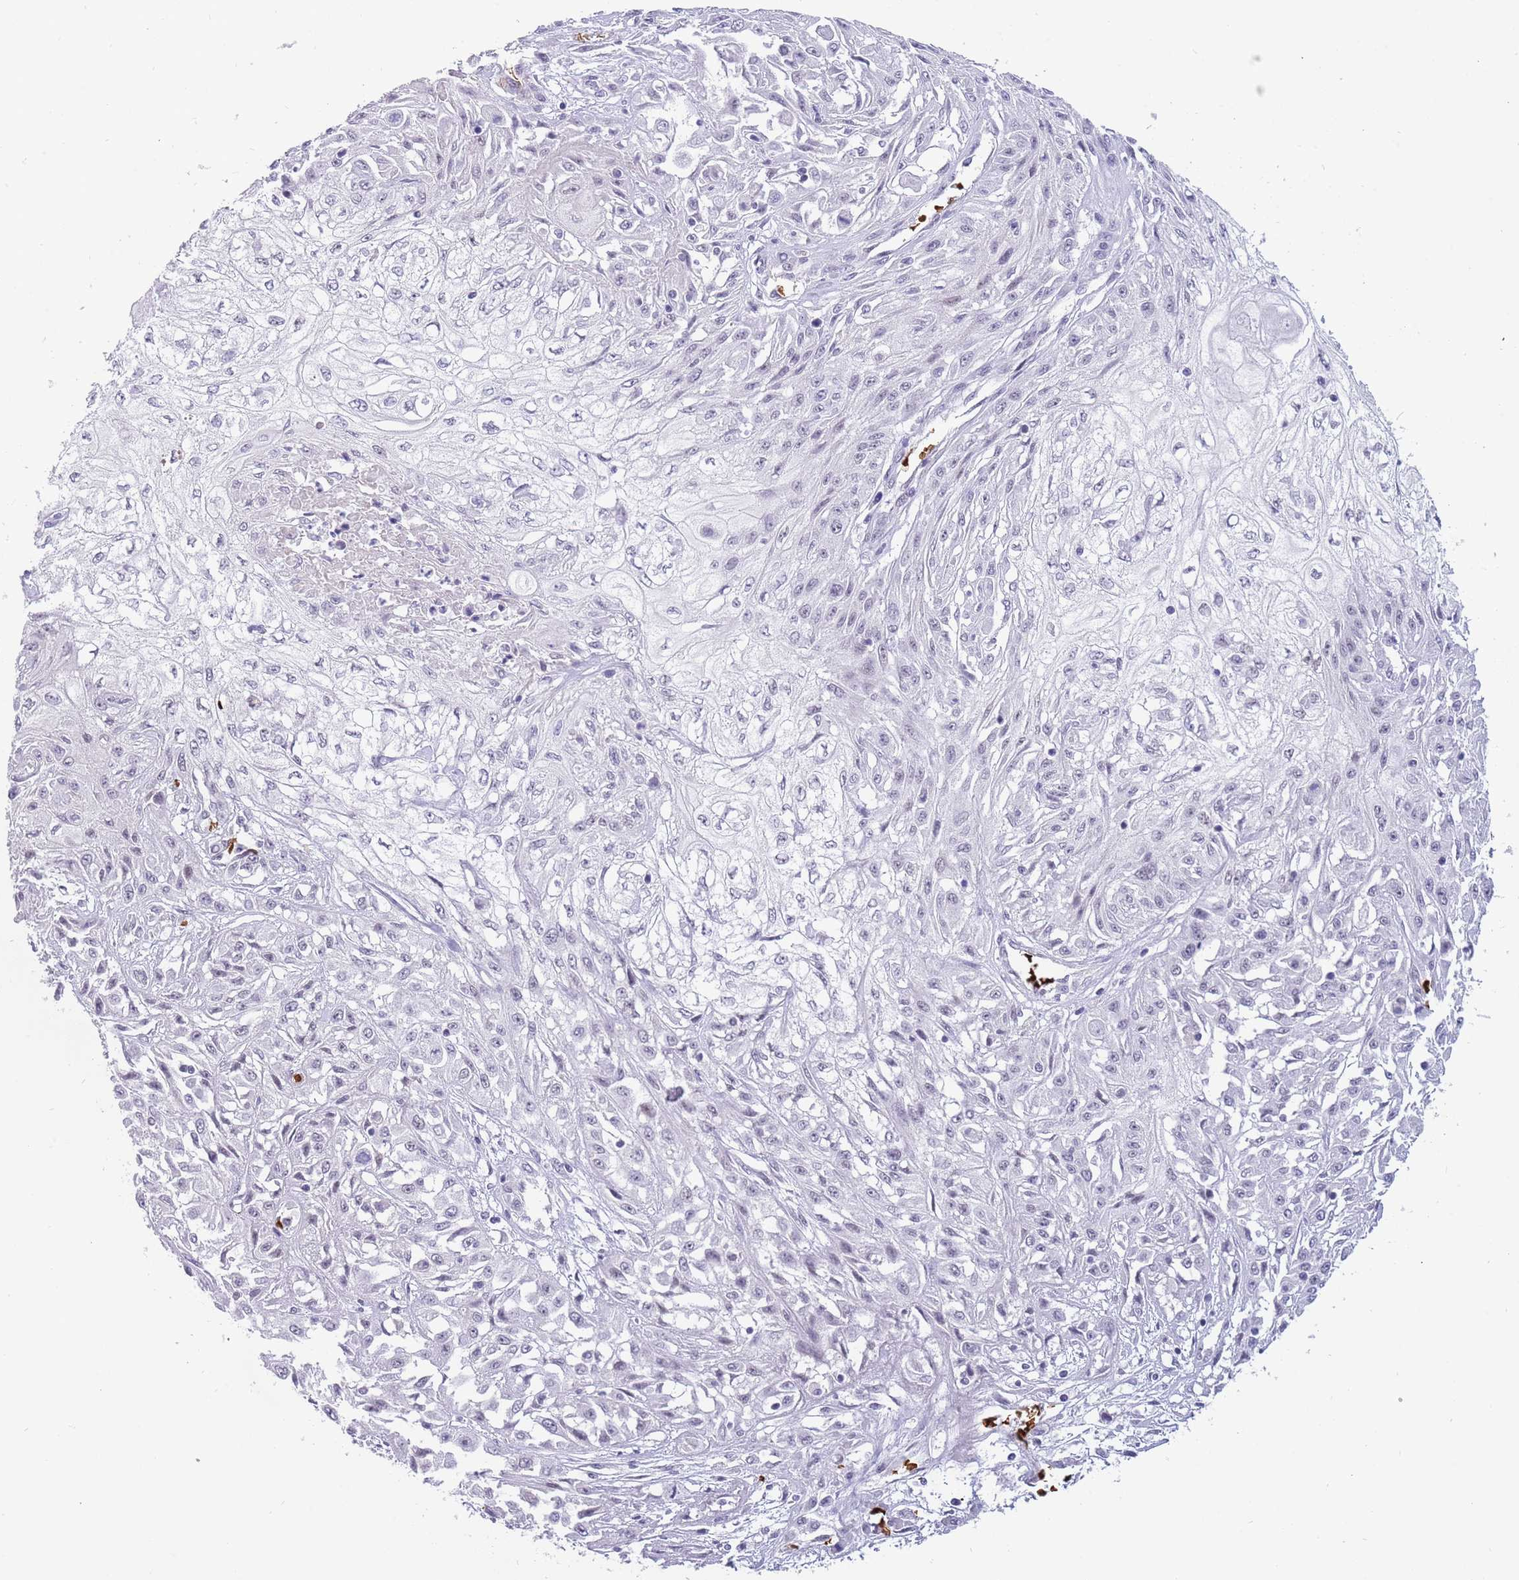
{"staining": {"intensity": "negative", "quantity": "none", "location": "none"}, "tissue": "skin cancer", "cell_type": "Tumor cells", "image_type": "cancer", "snomed": [{"axis": "morphology", "description": "Squamous cell carcinoma, NOS"}, {"axis": "morphology", "description": "Squamous cell carcinoma, metastatic, NOS"}, {"axis": "topography", "description": "Skin"}, {"axis": "topography", "description": "Lymph node"}], "caption": "IHC histopathology image of human skin cancer (metastatic squamous cell carcinoma) stained for a protein (brown), which shows no expression in tumor cells. Nuclei are stained in blue.", "gene": "LYPD6B", "patient": {"sex": "male", "age": 75}}